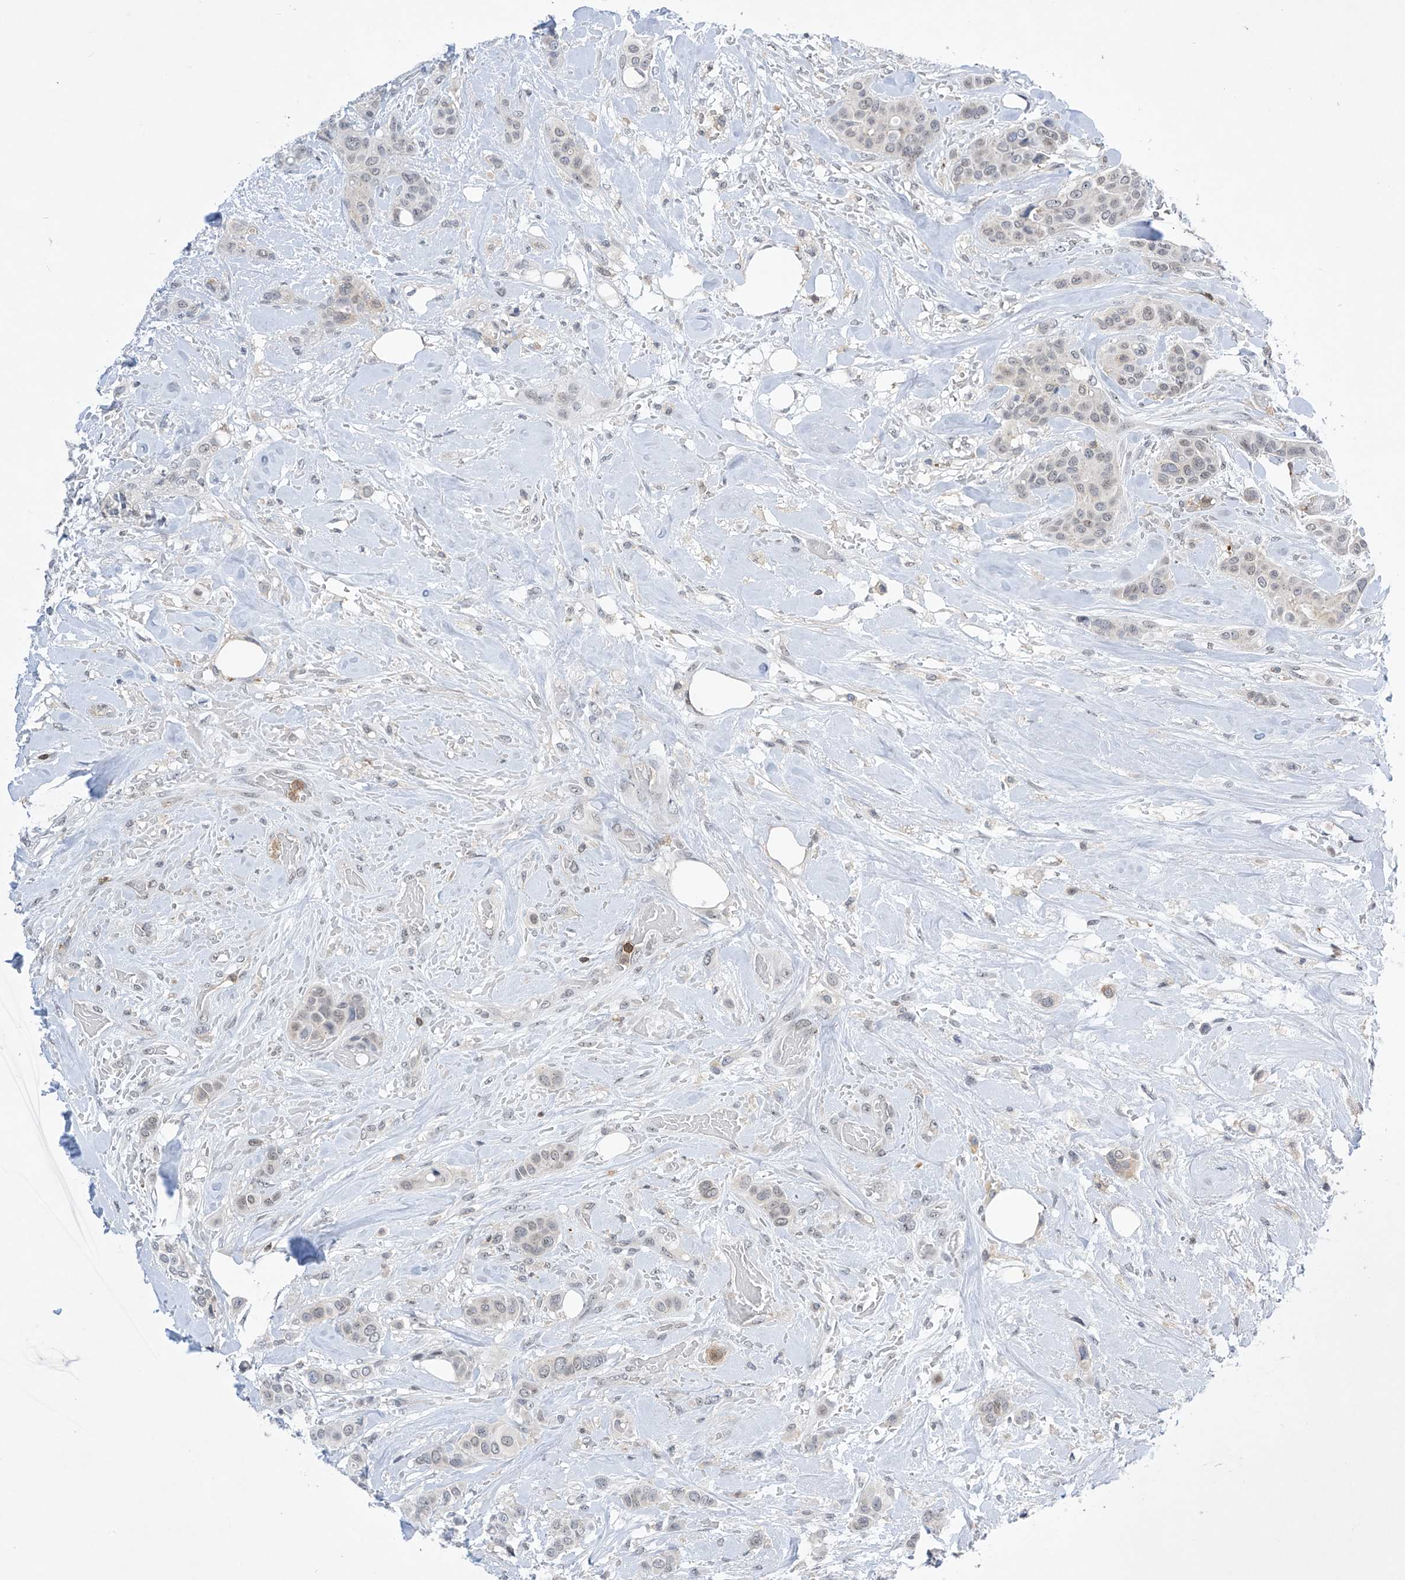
{"staining": {"intensity": "negative", "quantity": "none", "location": "none"}, "tissue": "breast cancer", "cell_type": "Tumor cells", "image_type": "cancer", "snomed": [{"axis": "morphology", "description": "Lobular carcinoma"}, {"axis": "topography", "description": "Breast"}], "caption": "This histopathology image is of breast cancer (lobular carcinoma) stained with immunohistochemistry to label a protein in brown with the nuclei are counter-stained blue. There is no positivity in tumor cells. (DAB immunohistochemistry visualized using brightfield microscopy, high magnification).", "gene": "MSL3", "patient": {"sex": "female", "age": 51}}